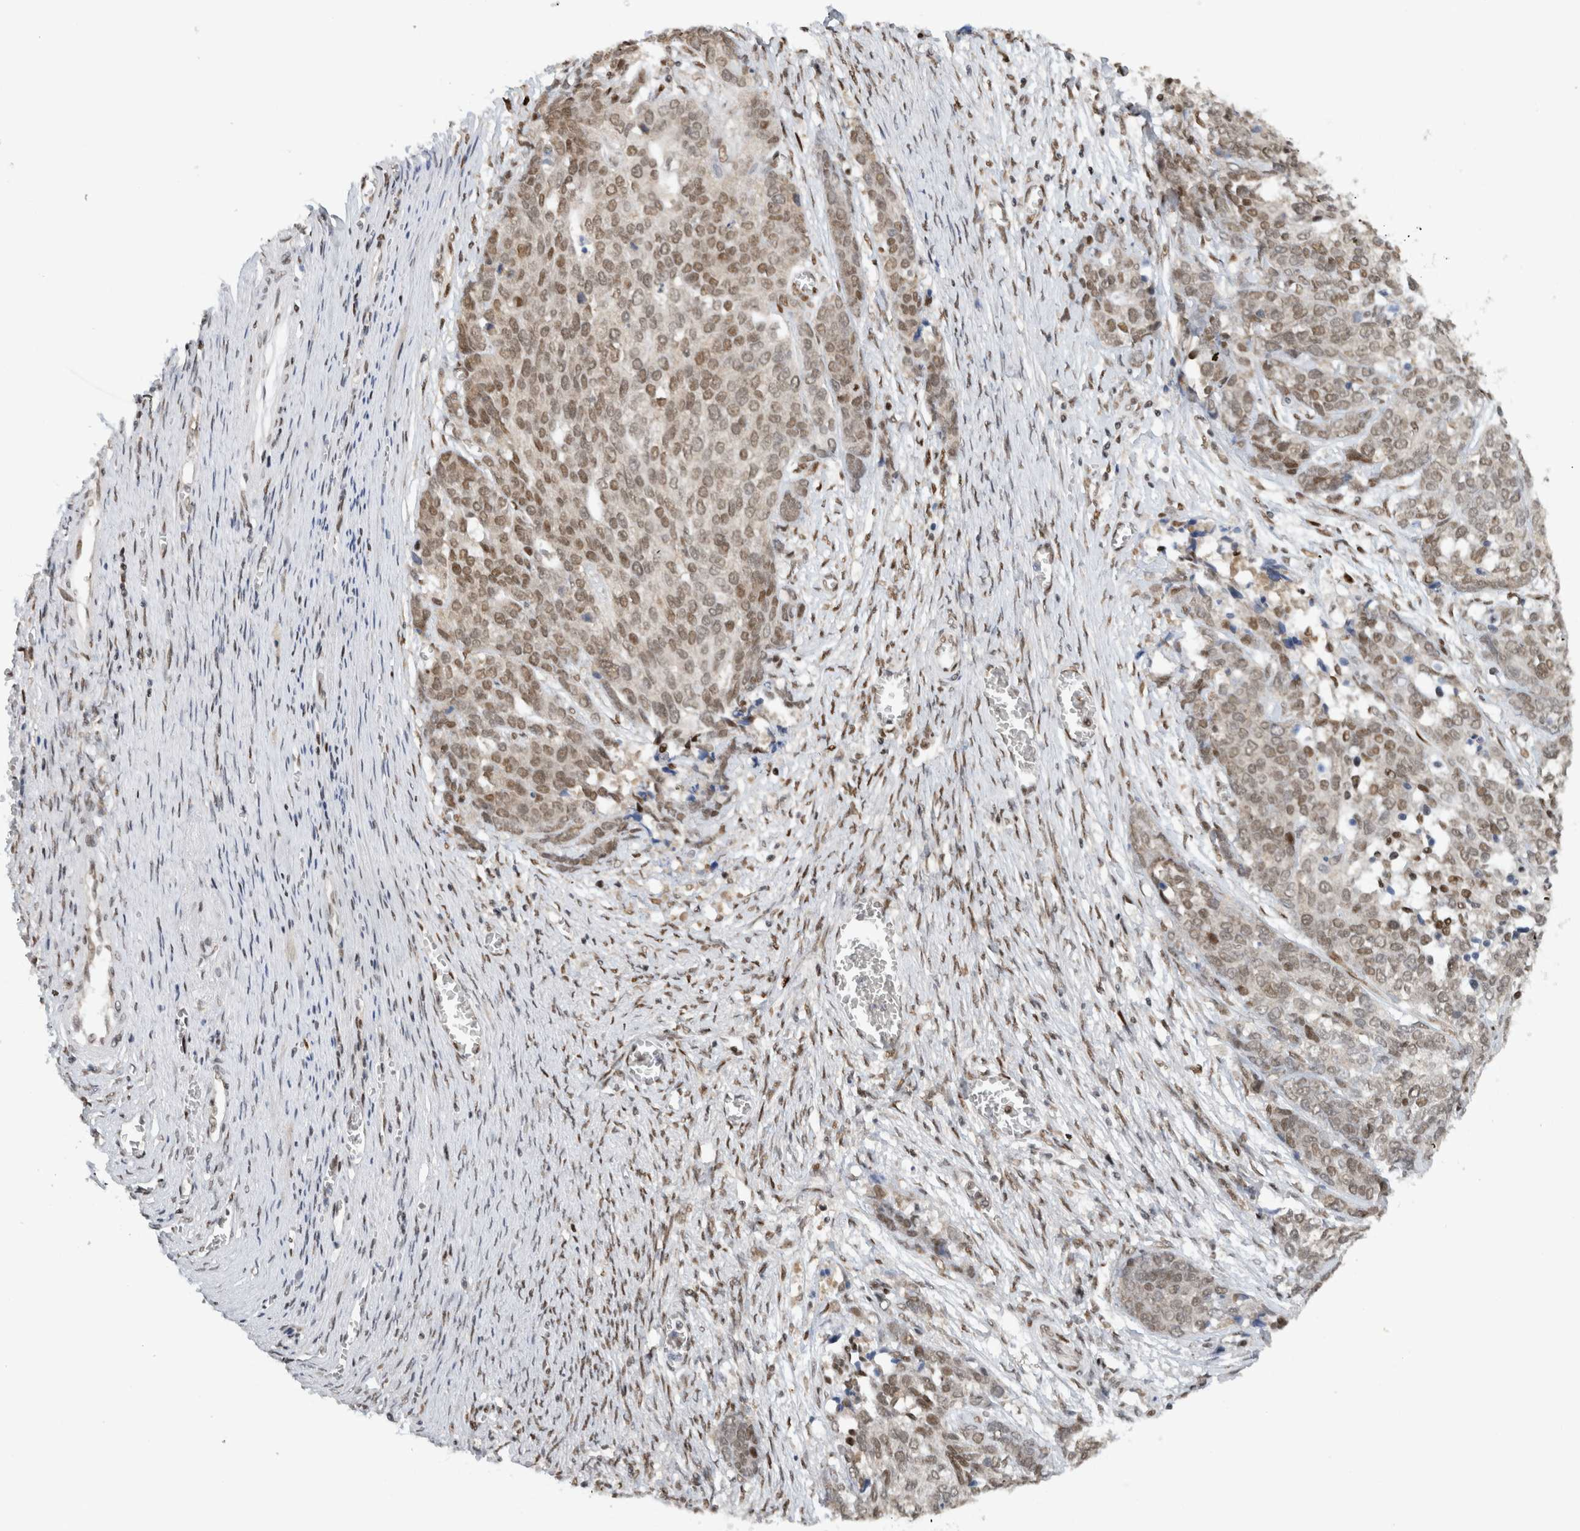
{"staining": {"intensity": "moderate", "quantity": ">75%", "location": "nuclear"}, "tissue": "ovarian cancer", "cell_type": "Tumor cells", "image_type": "cancer", "snomed": [{"axis": "morphology", "description": "Cystadenocarcinoma, serous, NOS"}, {"axis": "topography", "description": "Ovary"}], "caption": "IHC (DAB) staining of ovarian cancer reveals moderate nuclear protein staining in approximately >75% of tumor cells.", "gene": "HNRNPR", "patient": {"sex": "female", "age": 44}}